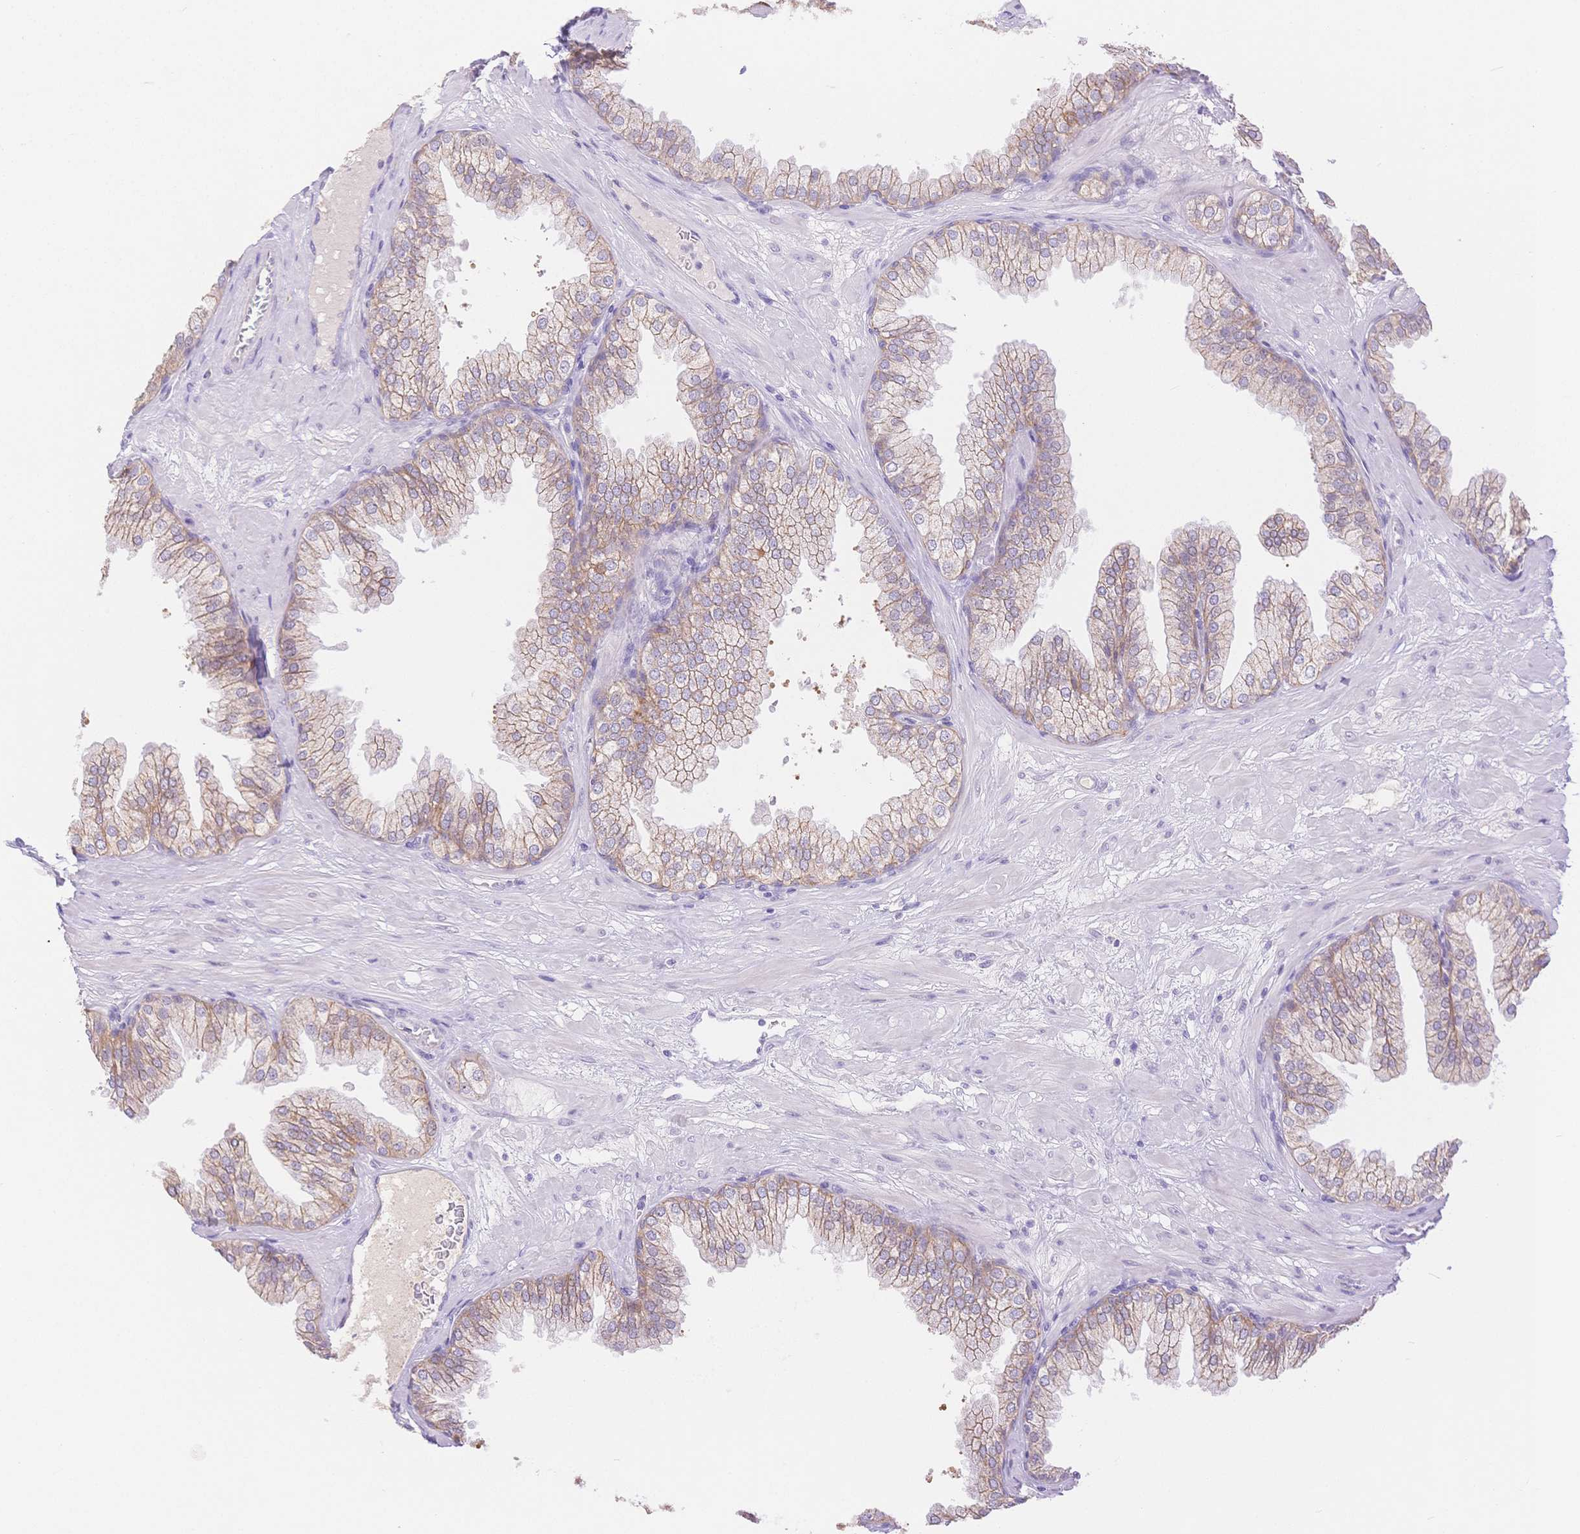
{"staining": {"intensity": "weak", "quantity": "25%-75%", "location": "cytoplasmic/membranous"}, "tissue": "prostate", "cell_type": "Glandular cells", "image_type": "normal", "snomed": [{"axis": "morphology", "description": "Normal tissue, NOS"}, {"axis": "topography", "description": "Prostate"}], "caption": "Benign prostate displays weak cytoplasmic/membranous positivity in approximately 25%-75% of glandular cells The staining was performed using DAB (3,3'-diaminobenzidine), with brown indicating positive protein expression. Nuclei are stained blue with hematoxylin..", "gene": "WDR54", "patient": {"sex": "male", "age": 37}}